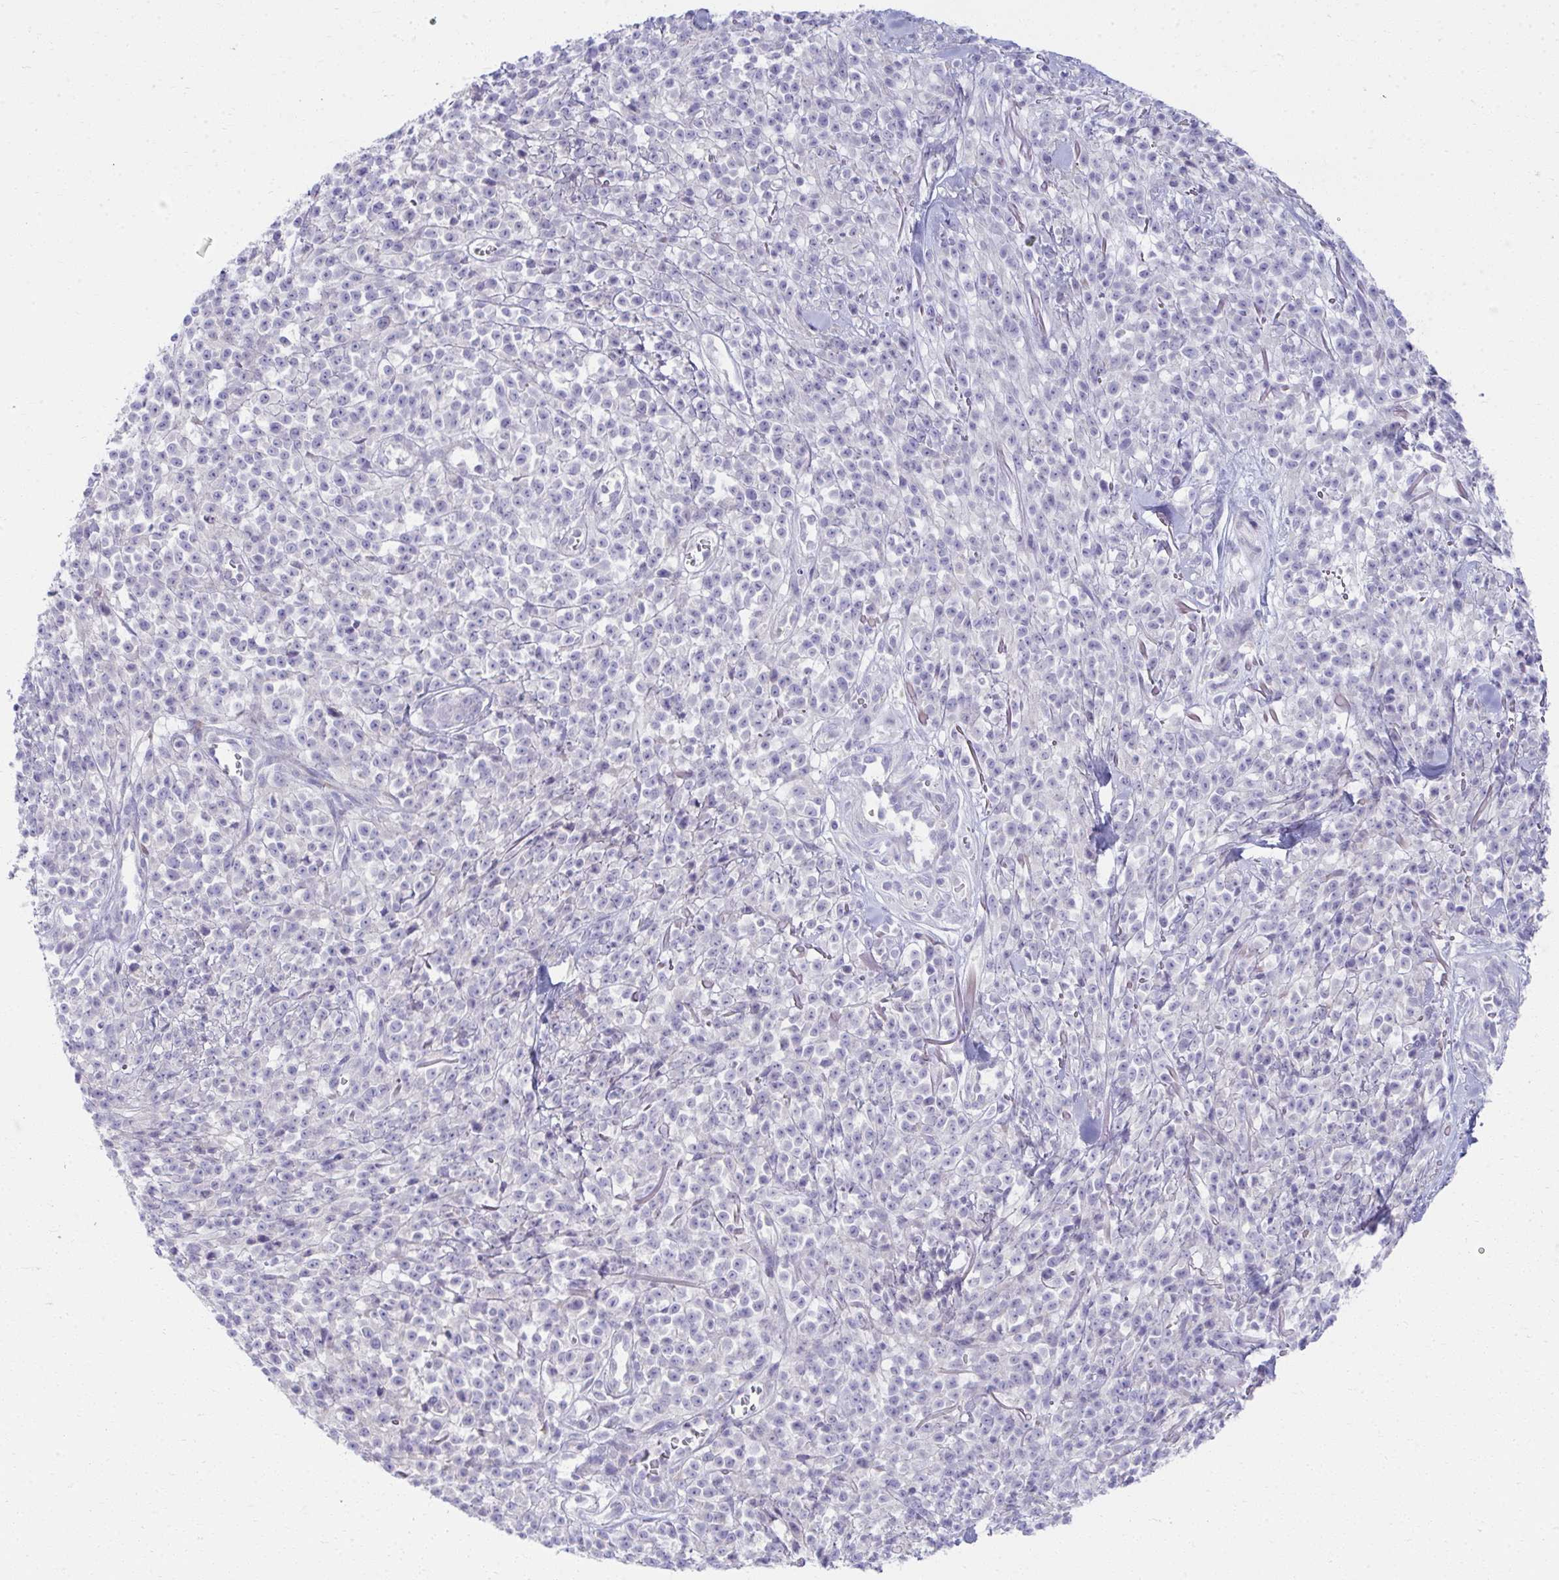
{"staining": {"intensity": "negative", "quantity": "none", "location": "none"}, "tissue": "melanoma", "cell_type": "Tumor cells", "image_type": "cancer", "snomed": [{"axis": "morphology", "description": "Malignant melanoma, NOS"}, {"axis": "topography", "description": "Skin"}, {"axis": "topography", "description": "Skin of trunk"}], "caption": "The photomicrograph exhibits no significant staining in tumor cells of melanoma. (IHC, brightfield microscopy, high magnification).", "gene": "FASLG", "patient": {"sex": "male", "age": 74}}